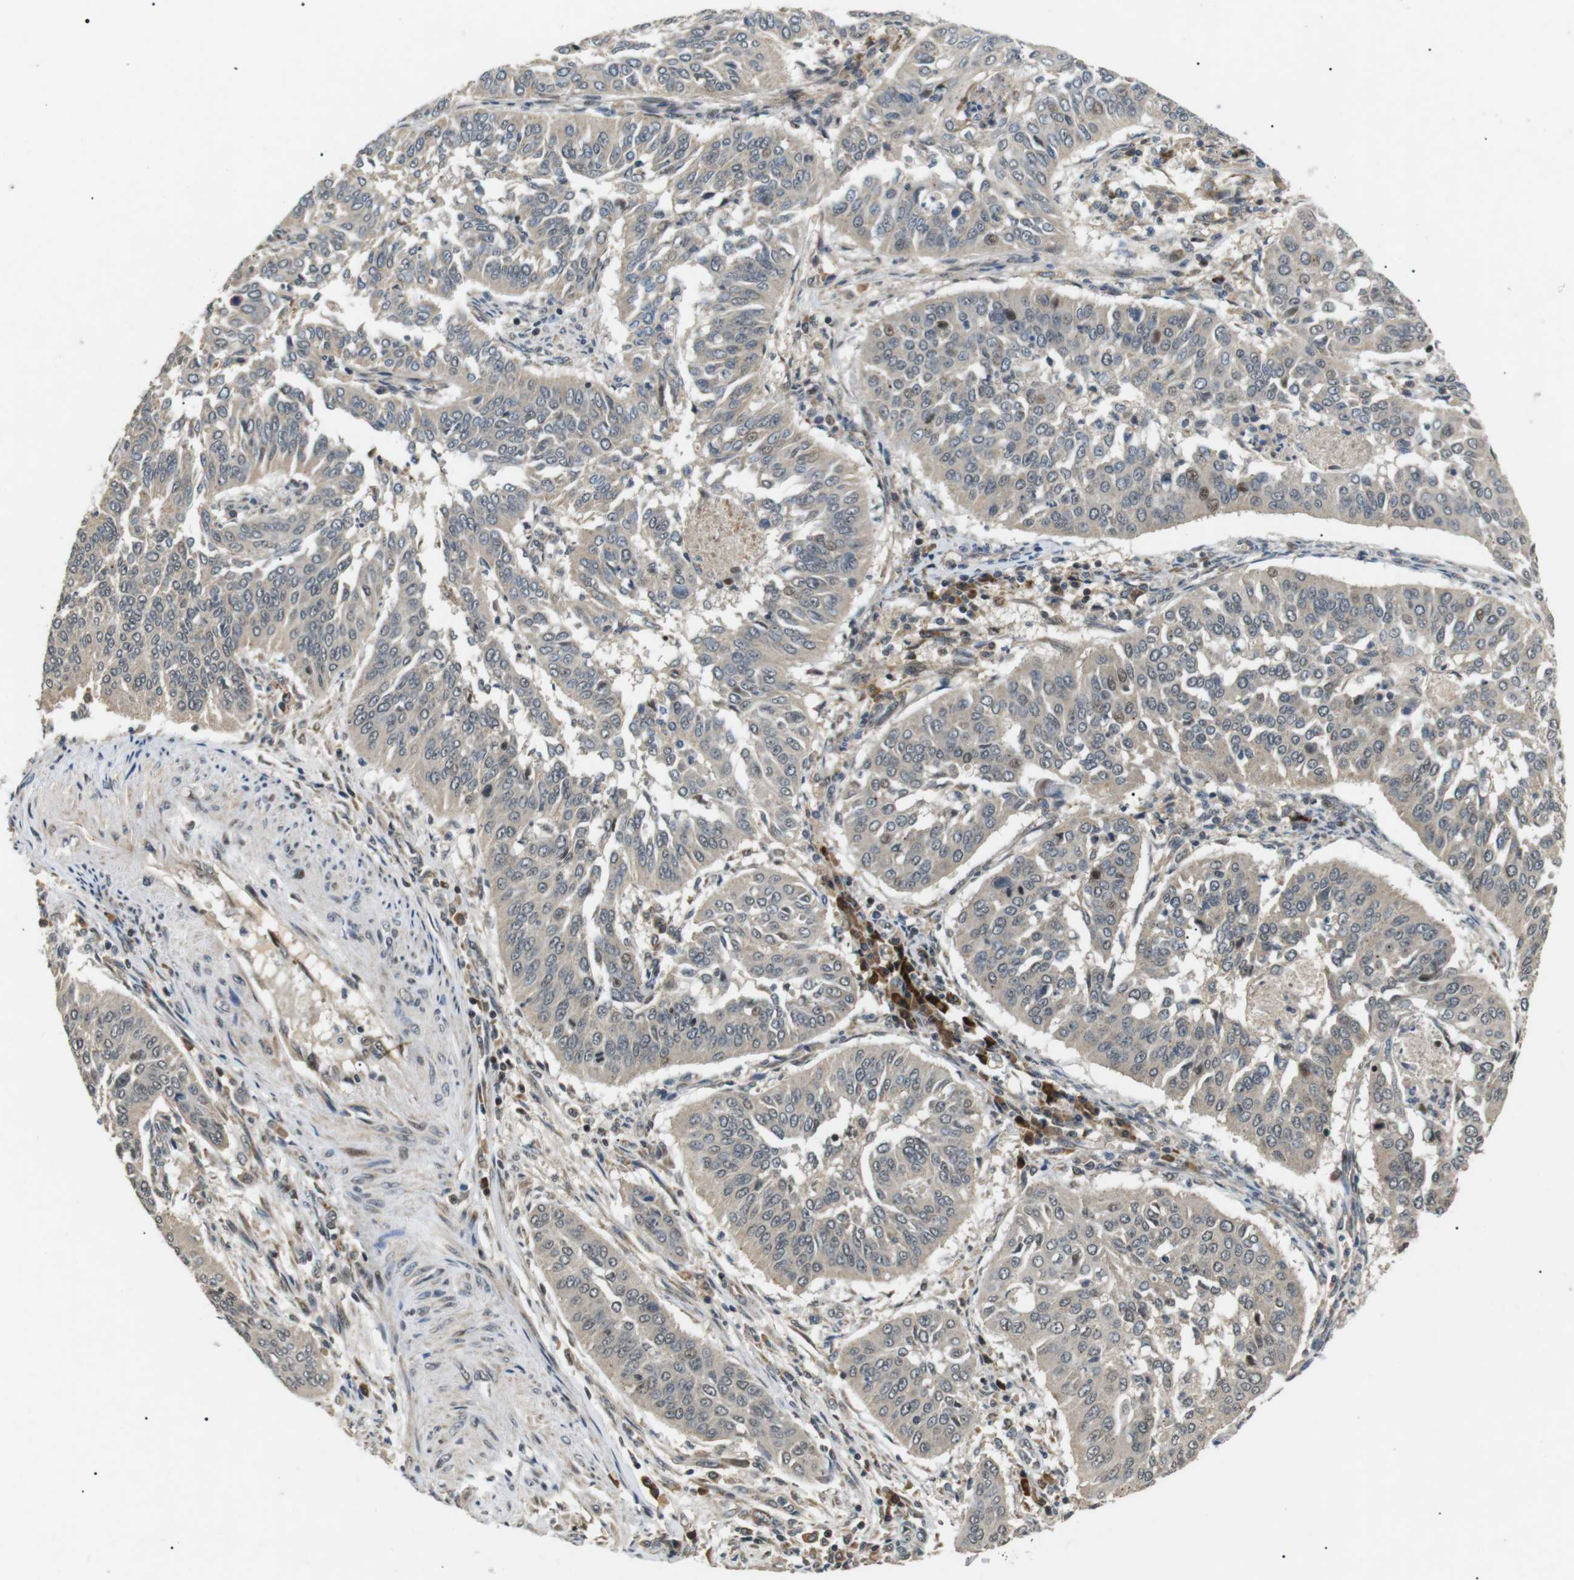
{"staining": {"intensity": "negative", "quantity": "none", "location": "none"}, "tissue": "cervical cancer", "cell_type": "Tumor cells", "image_type": "cancer", "snomed": [{"axis": "morphology", "description": "Normal tissue, NOS"}, {"axis": "morphology", "description": "Squamous cell carcinoma, NOS"}, {"axis": "topography", "description": "Cervix"}], "caption": "Immunohistochemical staining of human cervical squamous cell carcinoma exhibits no significant expression in tumor cells. (DAB (3,3'-diaminobenzidine) immunohistochemistry visualized using brightfield microscopy, high magnification).", "gene": "HSPA13", "patient": {"sex": "female", "age": 39}}